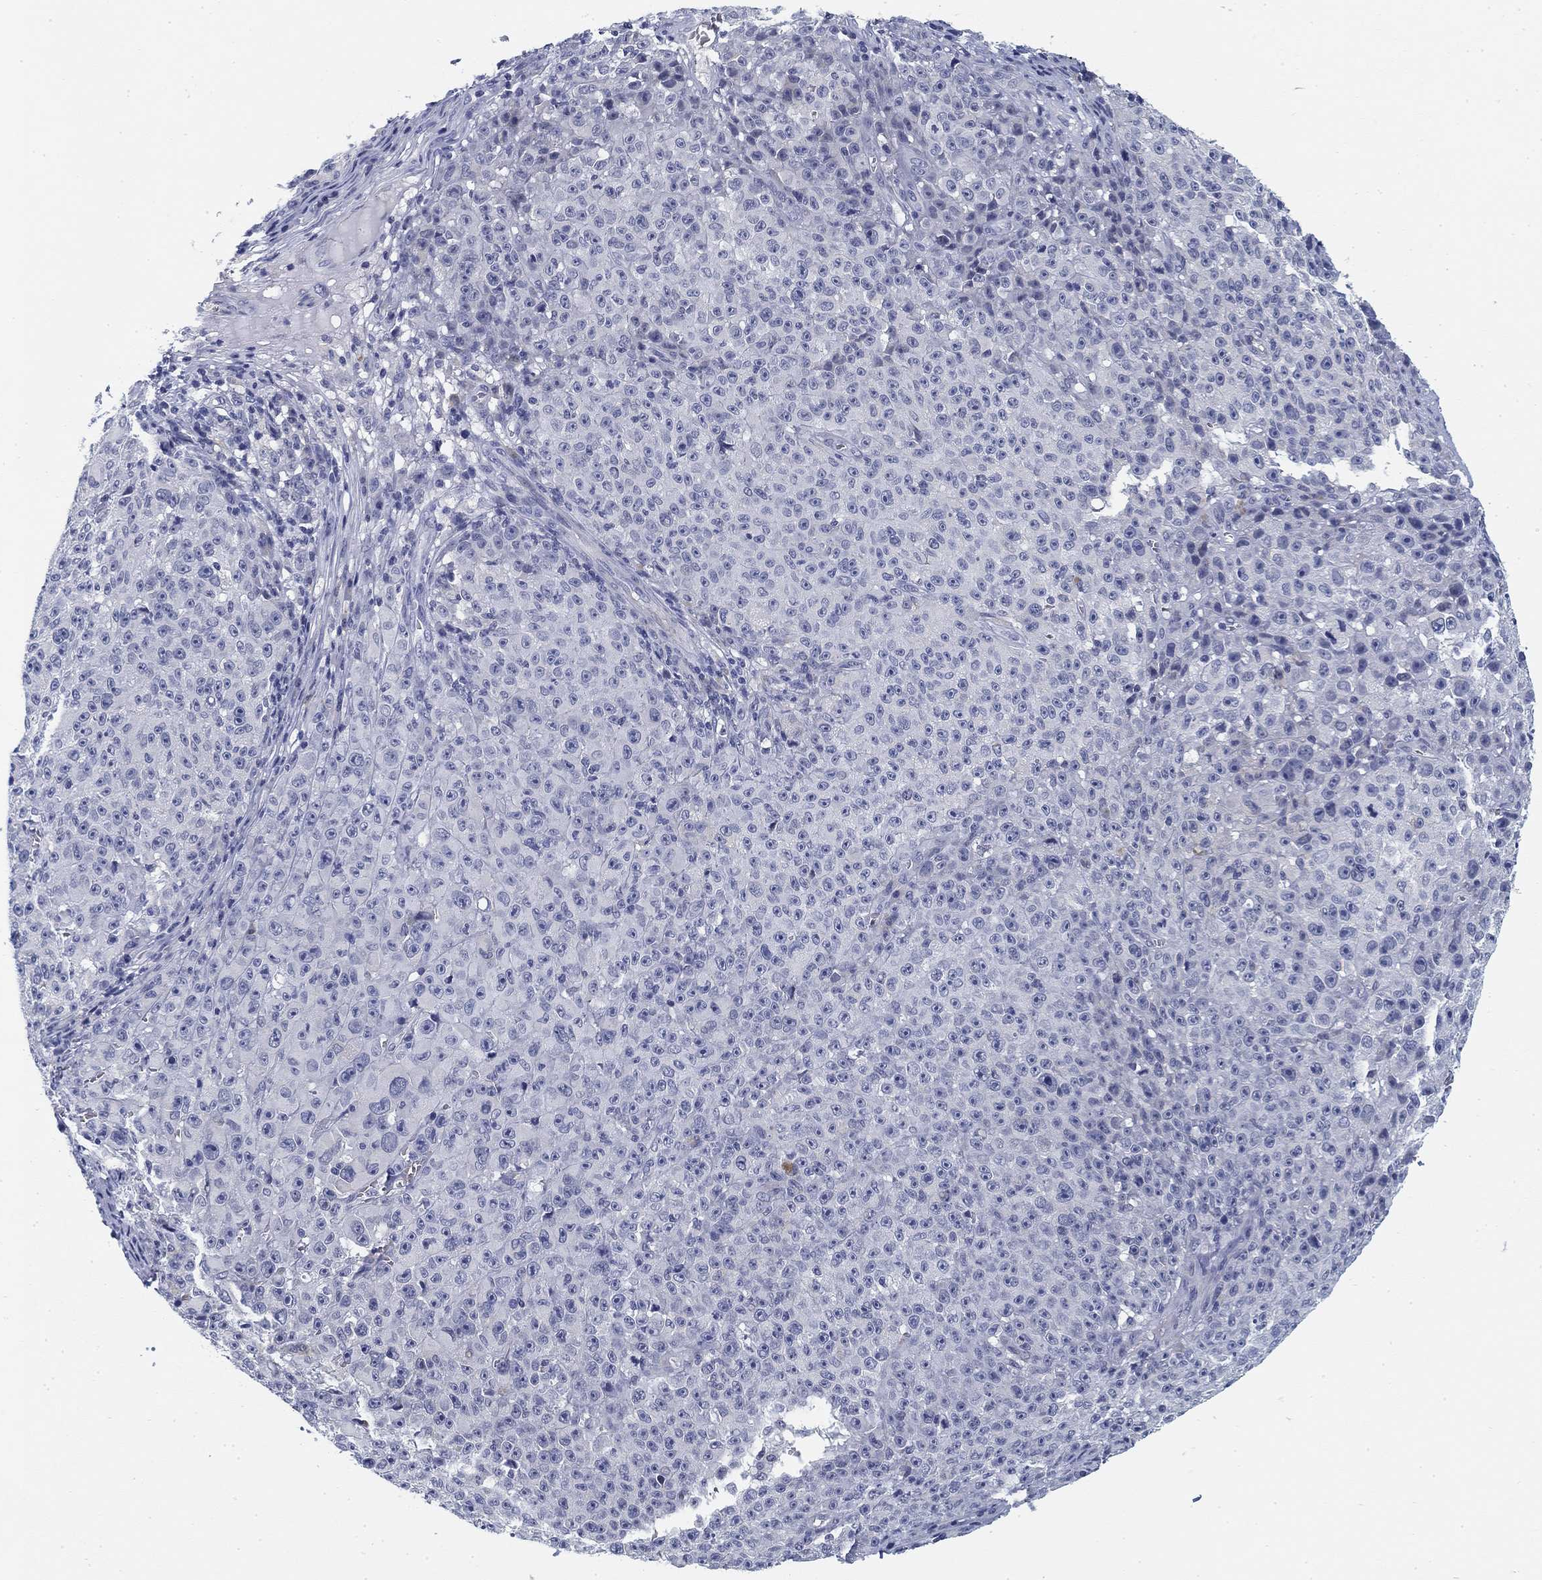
{"staining": {"intensity": "negative", "quantity": "none", "location": "none"}, "tissue": "melanoma", "cell_type": "Tumor cells", "image_type": "cancer", "snomed": [{"axis": "morphology", "description": "Malignant melanoma, NOS"}, {"axis": "topography", "description": "Skin"}], "caption": "The histopathology image reveals no staining of tumor cells in malignant melanoma.", "gene": "SLC2A5", "patient": {"sex": "female", "age": 82}}